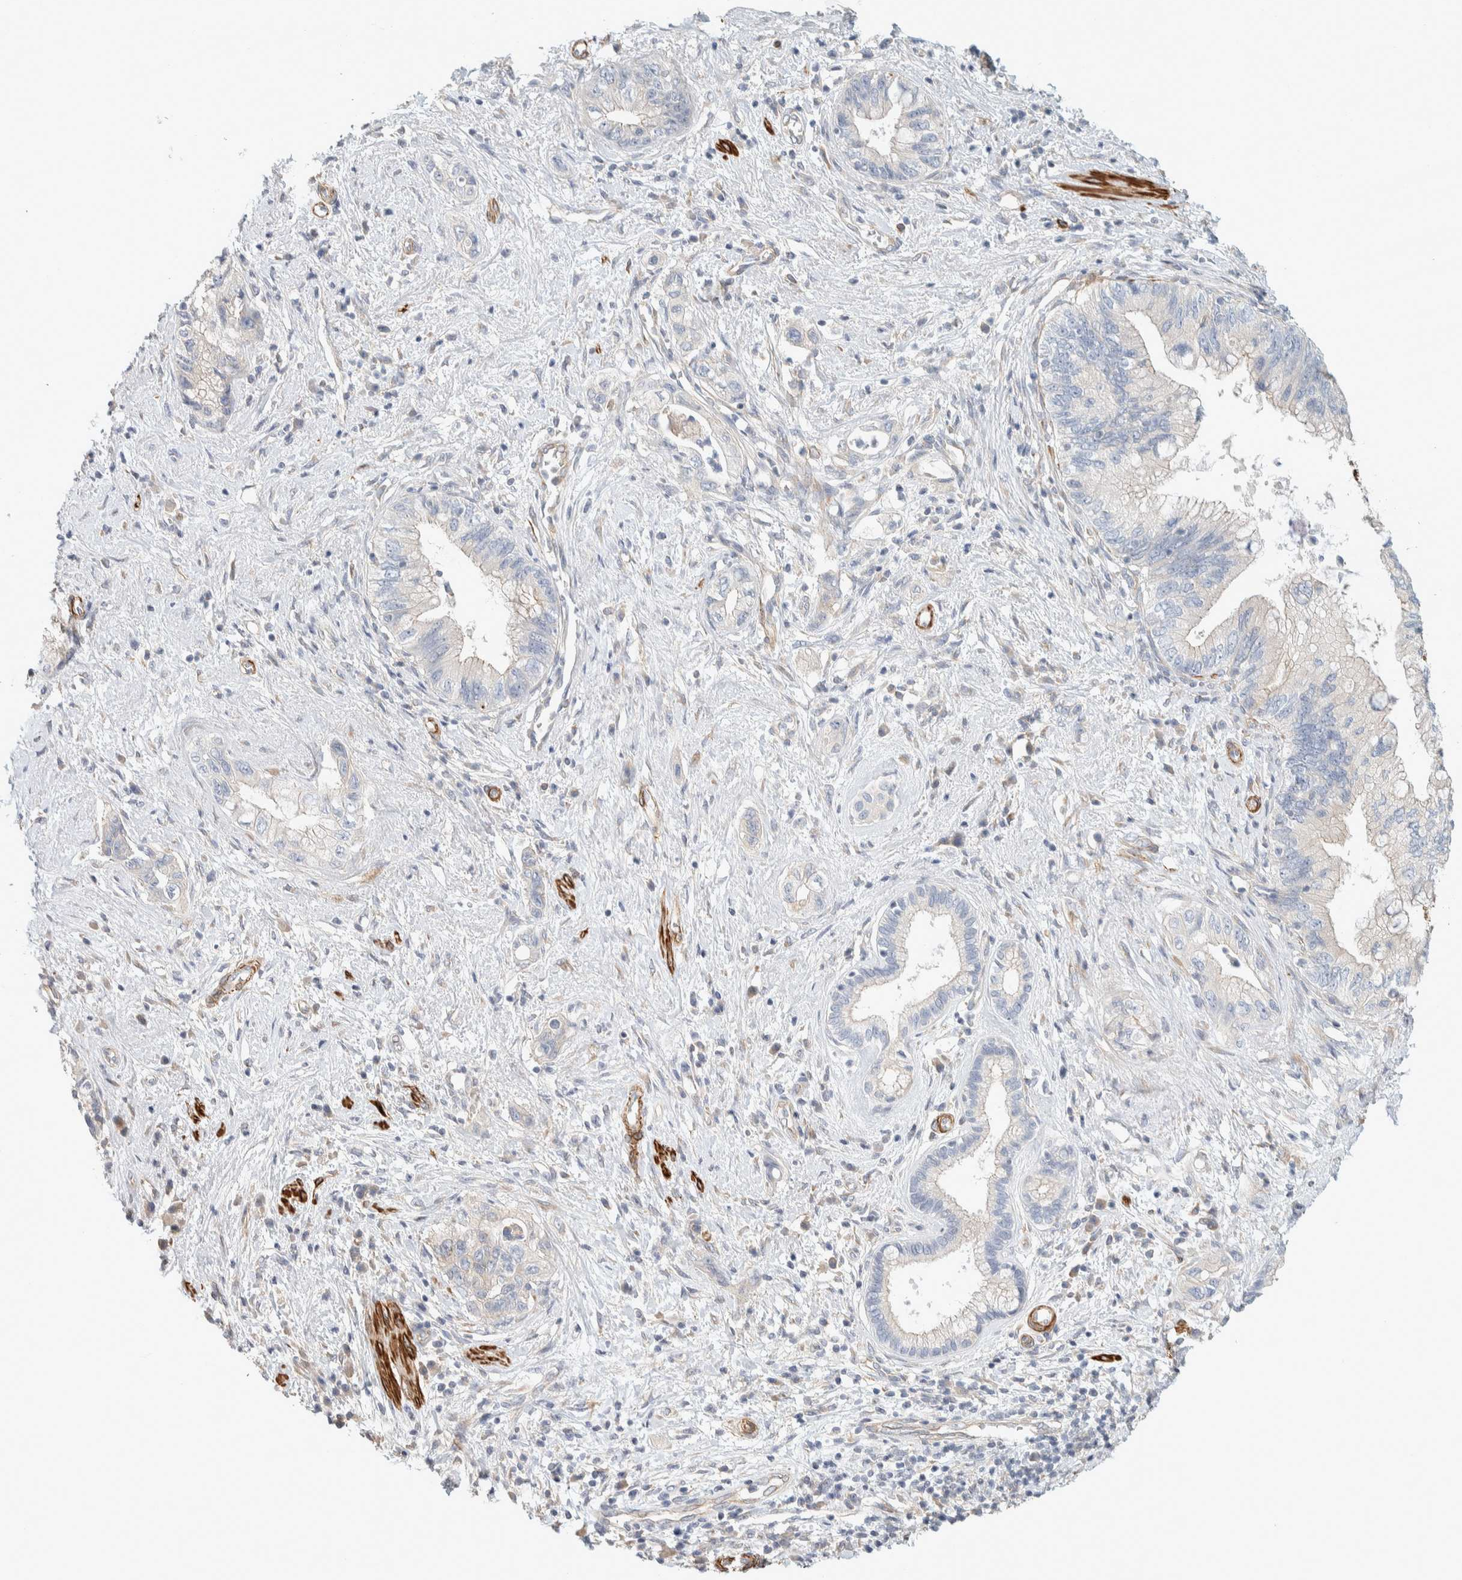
{"staining": {"intensity": "negative", "quantity": "none", "location": "none"}, "tissue": "pancreatic cancer", "cell_type": "Tumor cells", "image_type": "cancer", "snomed": [{"axis": "morphology", "description": "Adenocarcinoma, NOS"}, {"axis": "topography", "description": "Pancreas"}], "caption": "Immunohistochemistry (IHC) of human adenocarcinoma (pancreatic) reveals no staining in tumor cells.", "gene": "CDR2", "patient": {"sex": "female", "age": 73}}